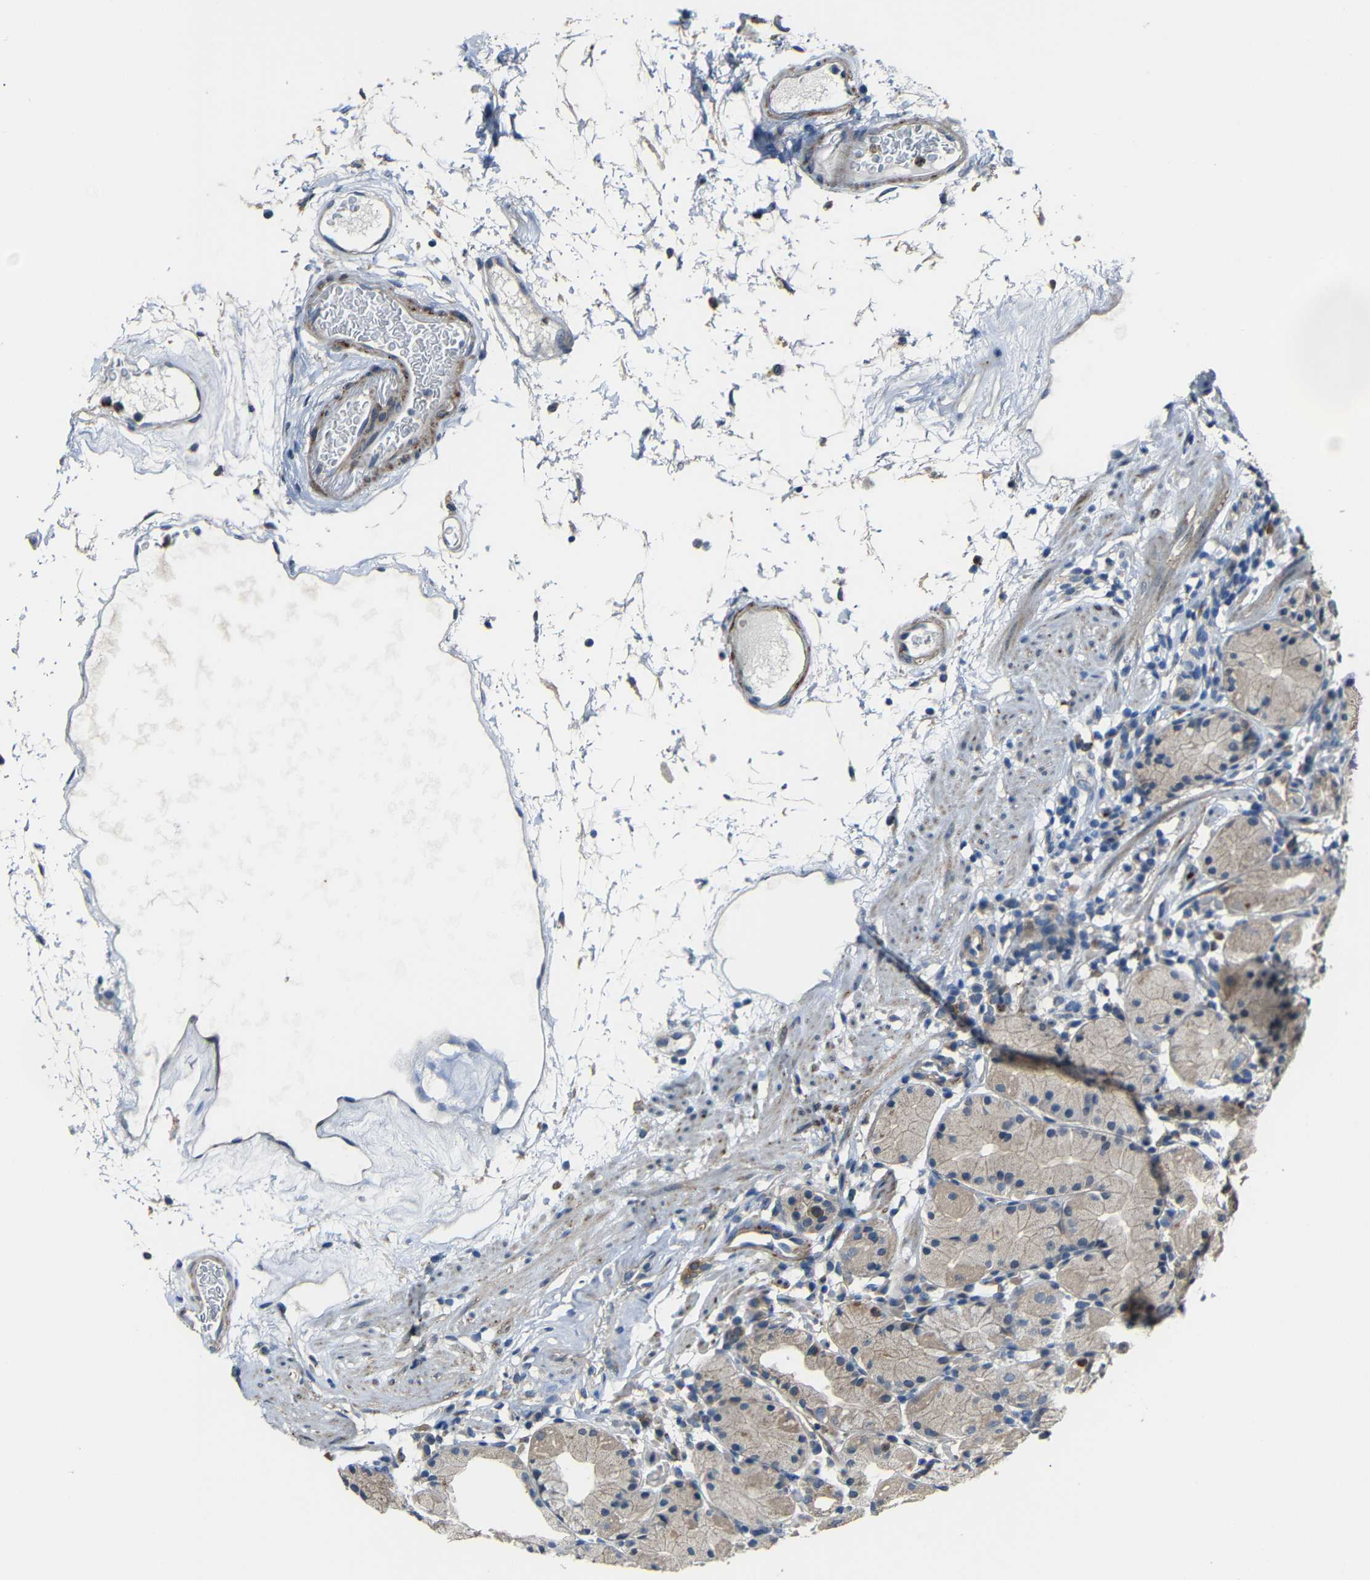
{"staining": {"intensity": "moderate", "quantity": "<25%", "location": "cytoplasmic/membranous"}, "tissue": "stomach", "cell_type": "Glandular cells", "image_type": "normal", "snomed": [{"axis": "morphology", "description": "Normal tissue, NOS"}, {"axis": "topography", "description": "Stomach"}, {"axis": "topography", "description": "Stomach, lower"}], "caption": "The micrograph displays staining of benign stomach, revealing moderate cytoplasmic/membranous protein positivity (brown color) within glandular cells.", "gene": "STBD1", "patient": {"sex": "female", "age": 75}}